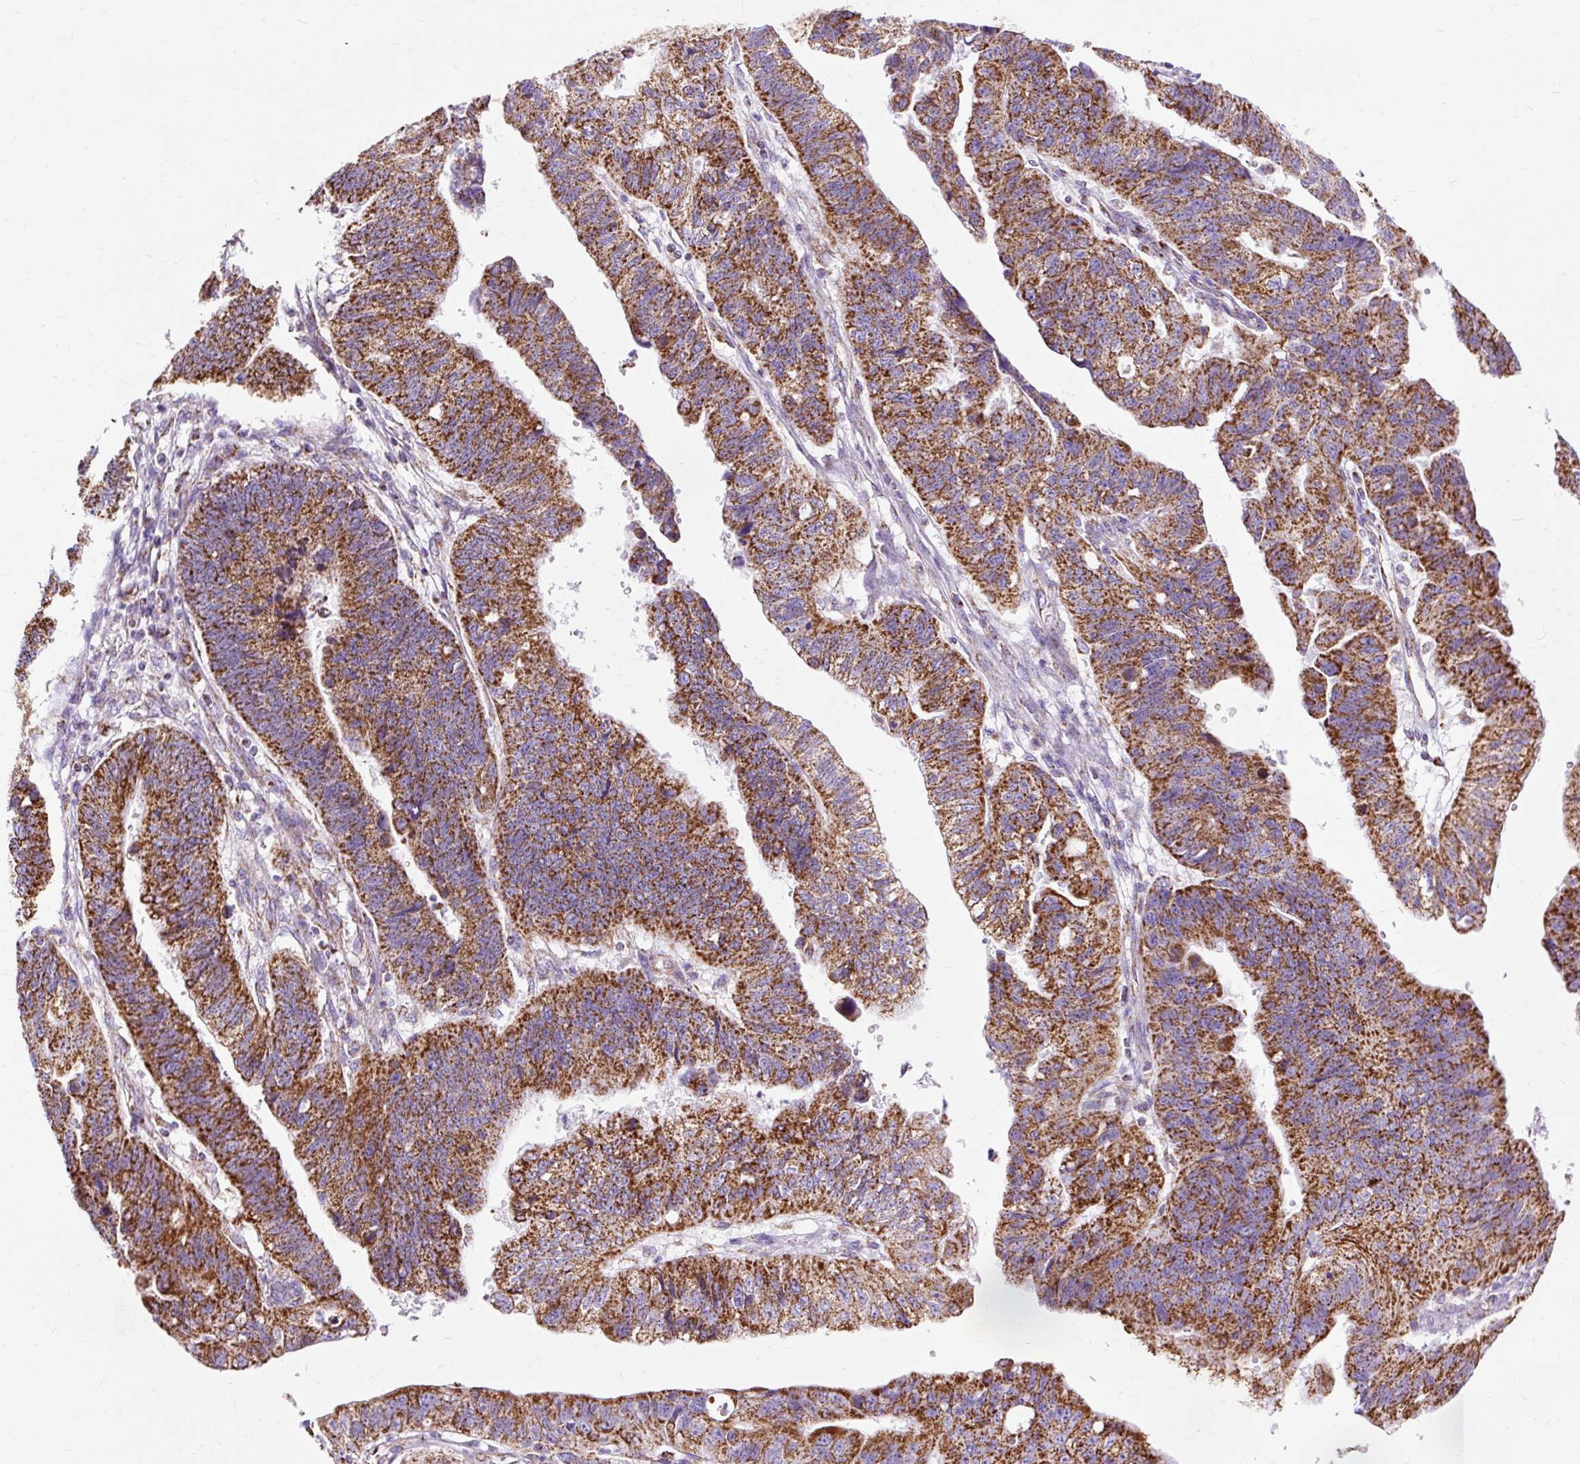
{"staining": {"intensity": "strong", "quantity": ">75%", "location": "cytoplasmic/membranous"}, "tissue": "stomach cancer", "cell_type": "Tumor cells", "image_type": "cancer", "snomed": [{"axis": "morphology", "description": "Adenocarcinoma, NOS"}, {"axis": "topography", "description": "Stomach"}], "caption": "Immunohistochemistry (DAB) staining of stomach cancer (adenocarcinoma) displays strong cytoplasmic/membranous protein staining in approximately >75% of tumor cells.", "gene": "DLAT", "patient": {"sex": "male", "age": 59}}